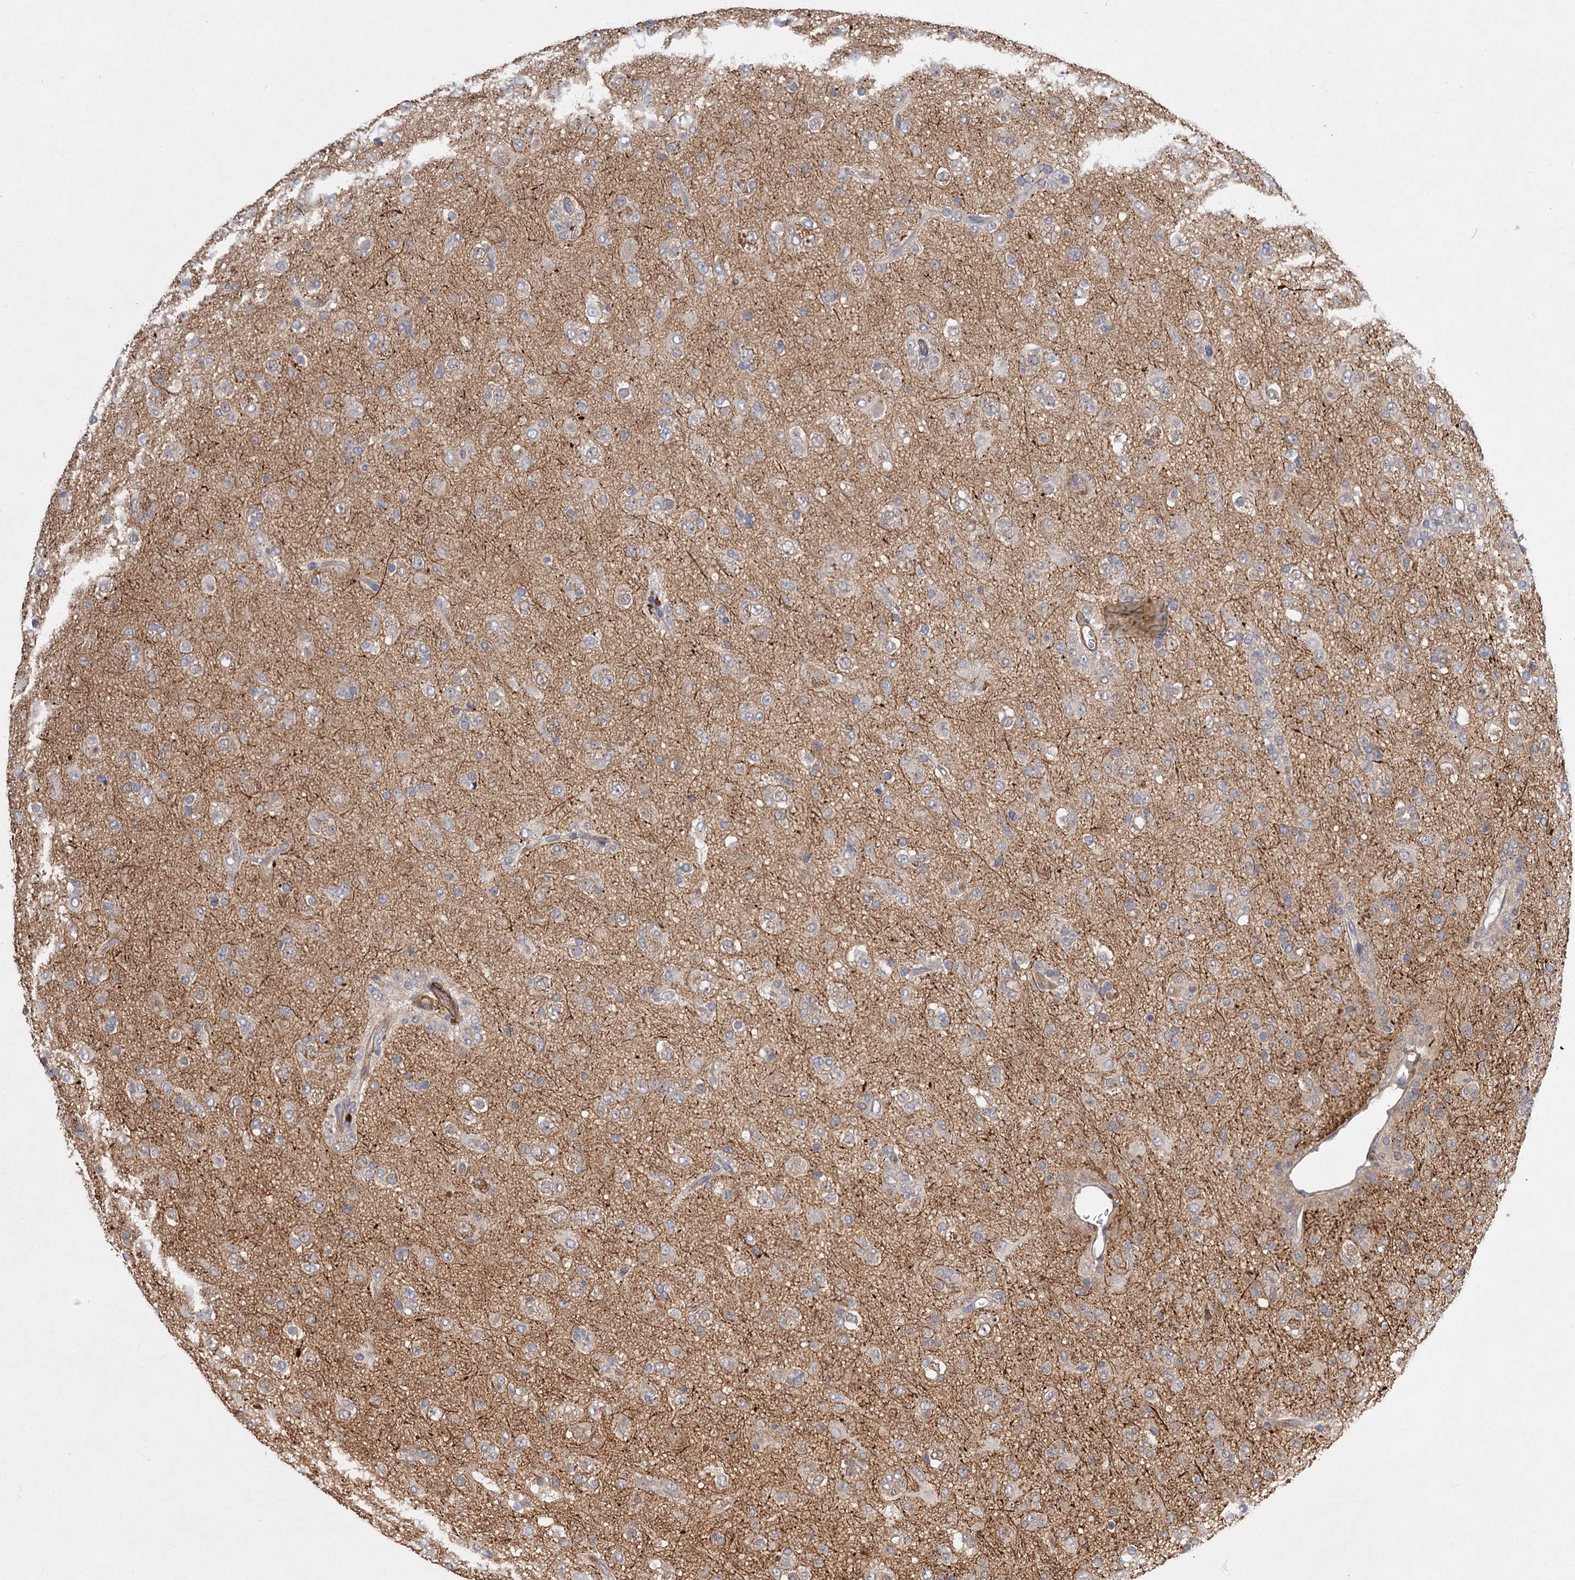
{"staining": {"intensity": "weak", "quantity": "25%-75%", "location": "cytoplasmic/membranous"}, "tissue": "glioma", "cell_type": "Tumor cells", "image_type": "cancer", "snomed": [{"axis": "morphology", "description": "Glioma, malignant, Low grade"}, {"axis": "topography", "description": "Brain"}], "caption": "A high-resolution micrograph shows IHC staining of low-grade glioma (malignant), which exhibits weak cytoplasmic/membranous staining in about 25%-75% of tumor cells.", "gene": "FBXW8", "patient": {"sex": "male", "age": 65}}